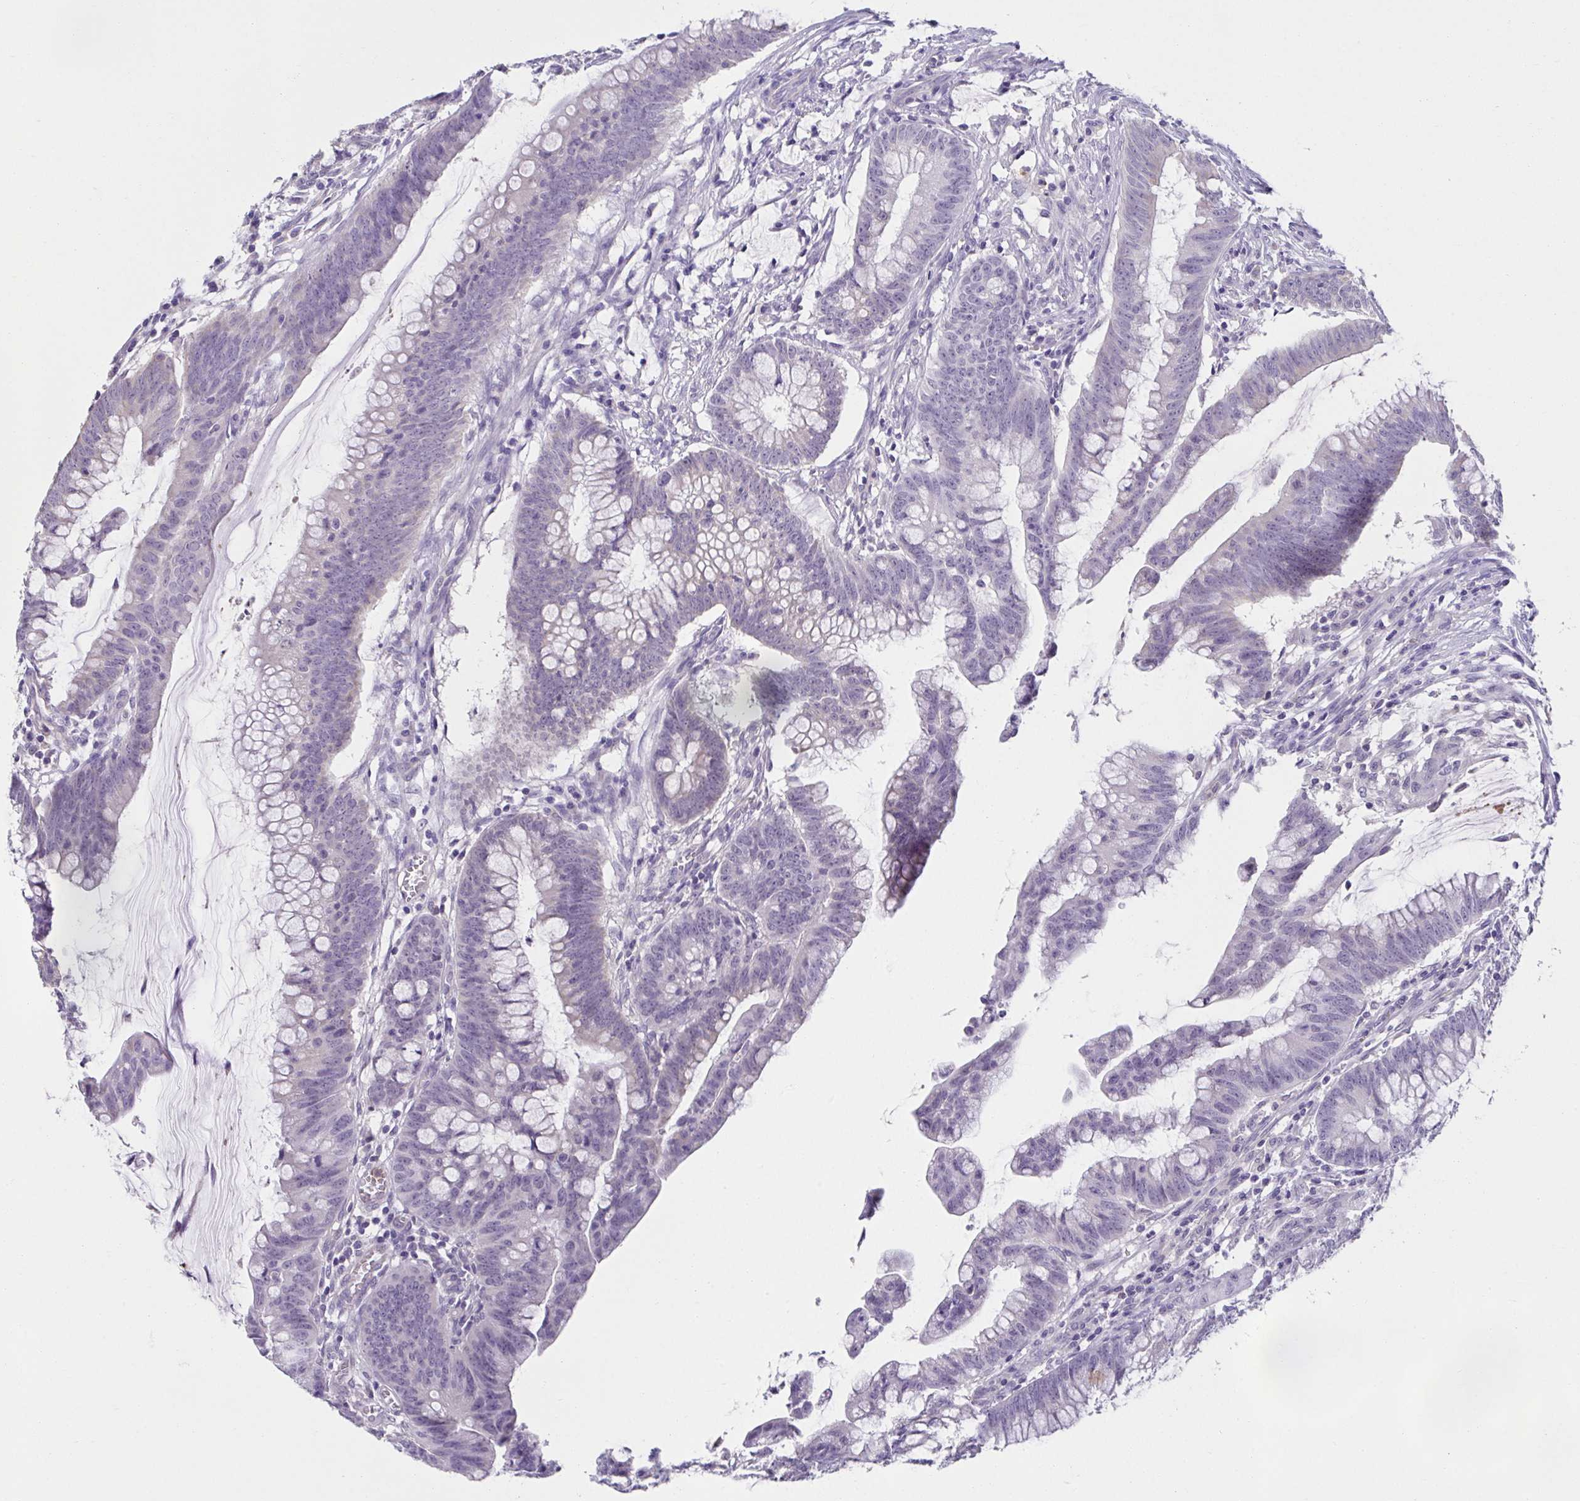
{"staining": {"intensity": "negative", "quantity": "none", "location": "none"}, "tissue": "colorectal cancer", "cell_type": "Tumor cells", "image_type": "cancer", "snomed": [{"axis": "morphology", "description": "Adenocarcinoma, NOS"}, {"axis": "topography", "description": "Colon"}], "caption": "Tumor cells are negative for brown protein staining in colorectal adenocarcinoma.", "gene": "CXCR1", "patient": {"sex": "male", "age": 62}}